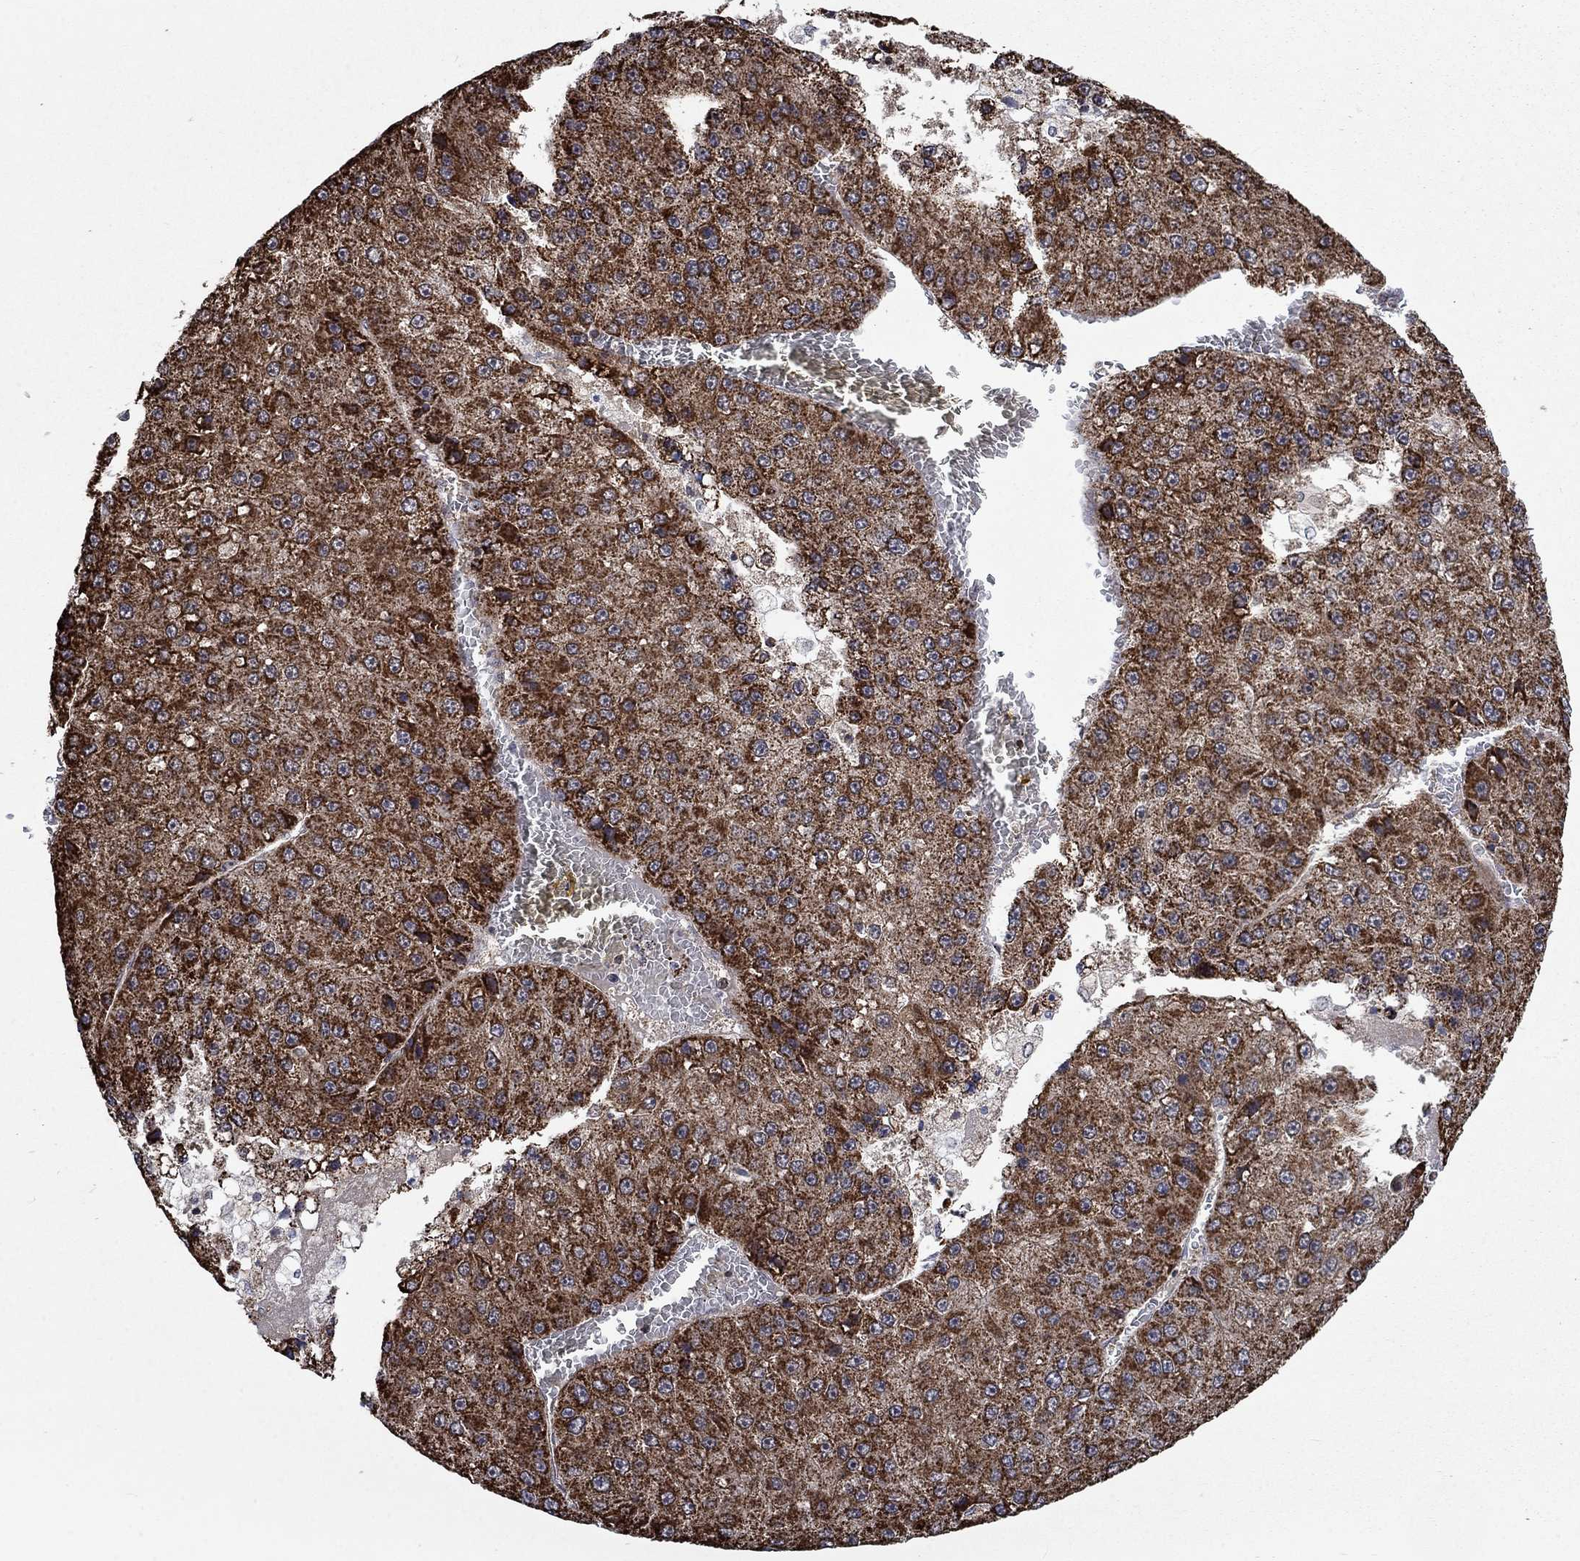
{"staining": {"intensity": "strong", "quantity": "25%-75%", "location": "cytoplasmic/membranous"}, "tissue": "liver cancer", "cell_type": "Tumor cells", "image_type": "cancer", "snomed": [{"axis": "morphology", "description": "Carcinoma, Hepatocellular, NOS"}, {"axis": "topography", "description": "Liver"}], "caption": "Approximately 25%-75% of tumor cells in liver cancer (hepatocellular carcinoma) exhibit strong cytoplasmic/membranous protein staining as visualized by brown immunohistochemical staining.", "gene": "MOAP1", "patient": {"sex": "female", "age": 73}}